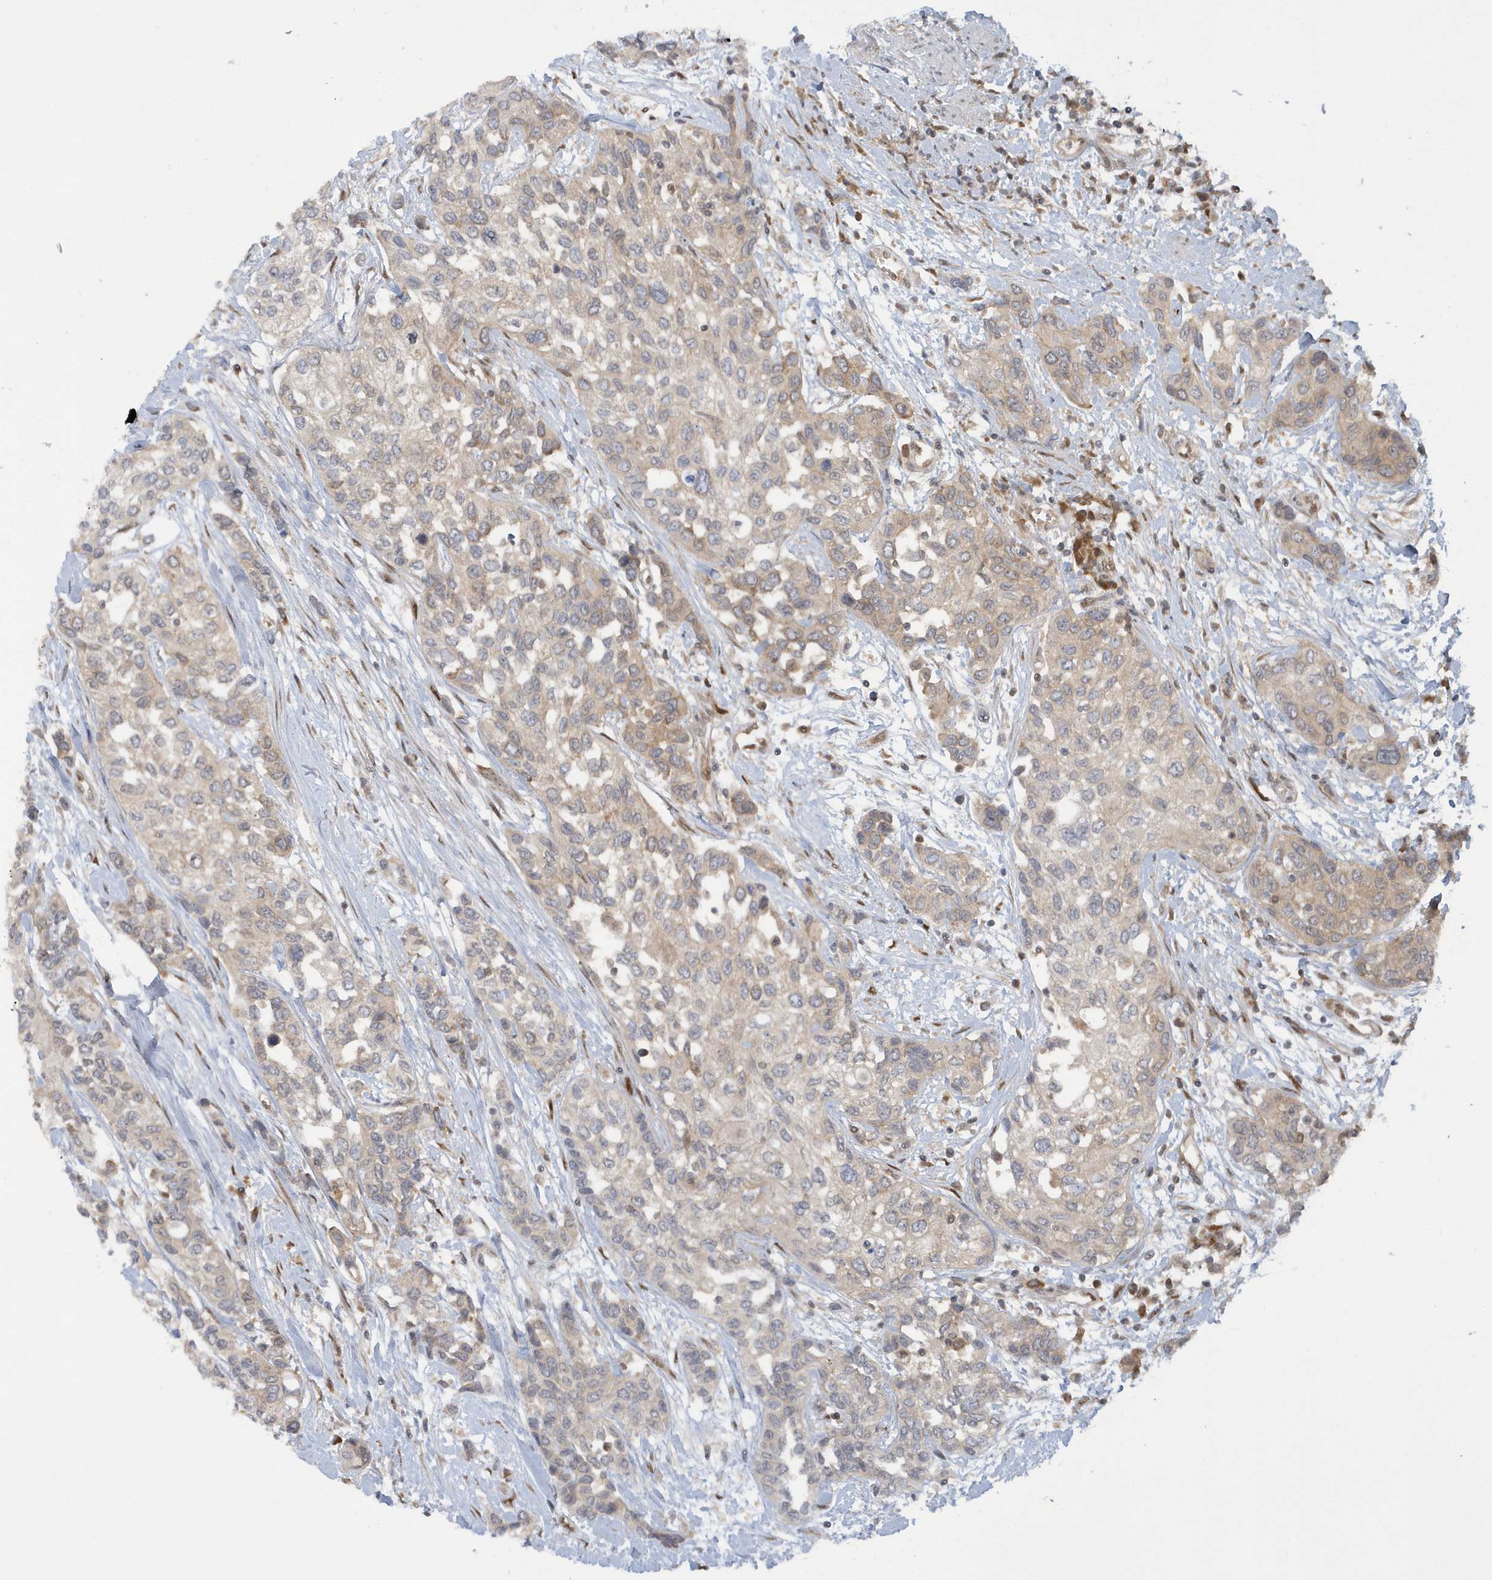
{"staining": {"intensity": "weak", "quantity": "25%-75%", "location": "cytoplasmic/membranous"}, "tissue": "urothelial cancer", "cell_type": "Tumor cells", "image_type": "cancer", "snomed": [{"axis": "morphology", "description": "Normal tissue, NOS"}, {"axis": "morphology", "description": "Urothelial carcinoma, High grade"}, {"axis": "topography", "description": "Vascular tissue"}, {"axis": "topography", "description": "Urinary bladder"}], "caption": "IHC (DAB) staining of urothelial carcinoma (high-grade) reveals weak cytoplasmic/membranous protein positivity in about 25%-75% of tumor cells.", "gene": "ATG4A", "patient": {"sex": "female", "age": 56}}